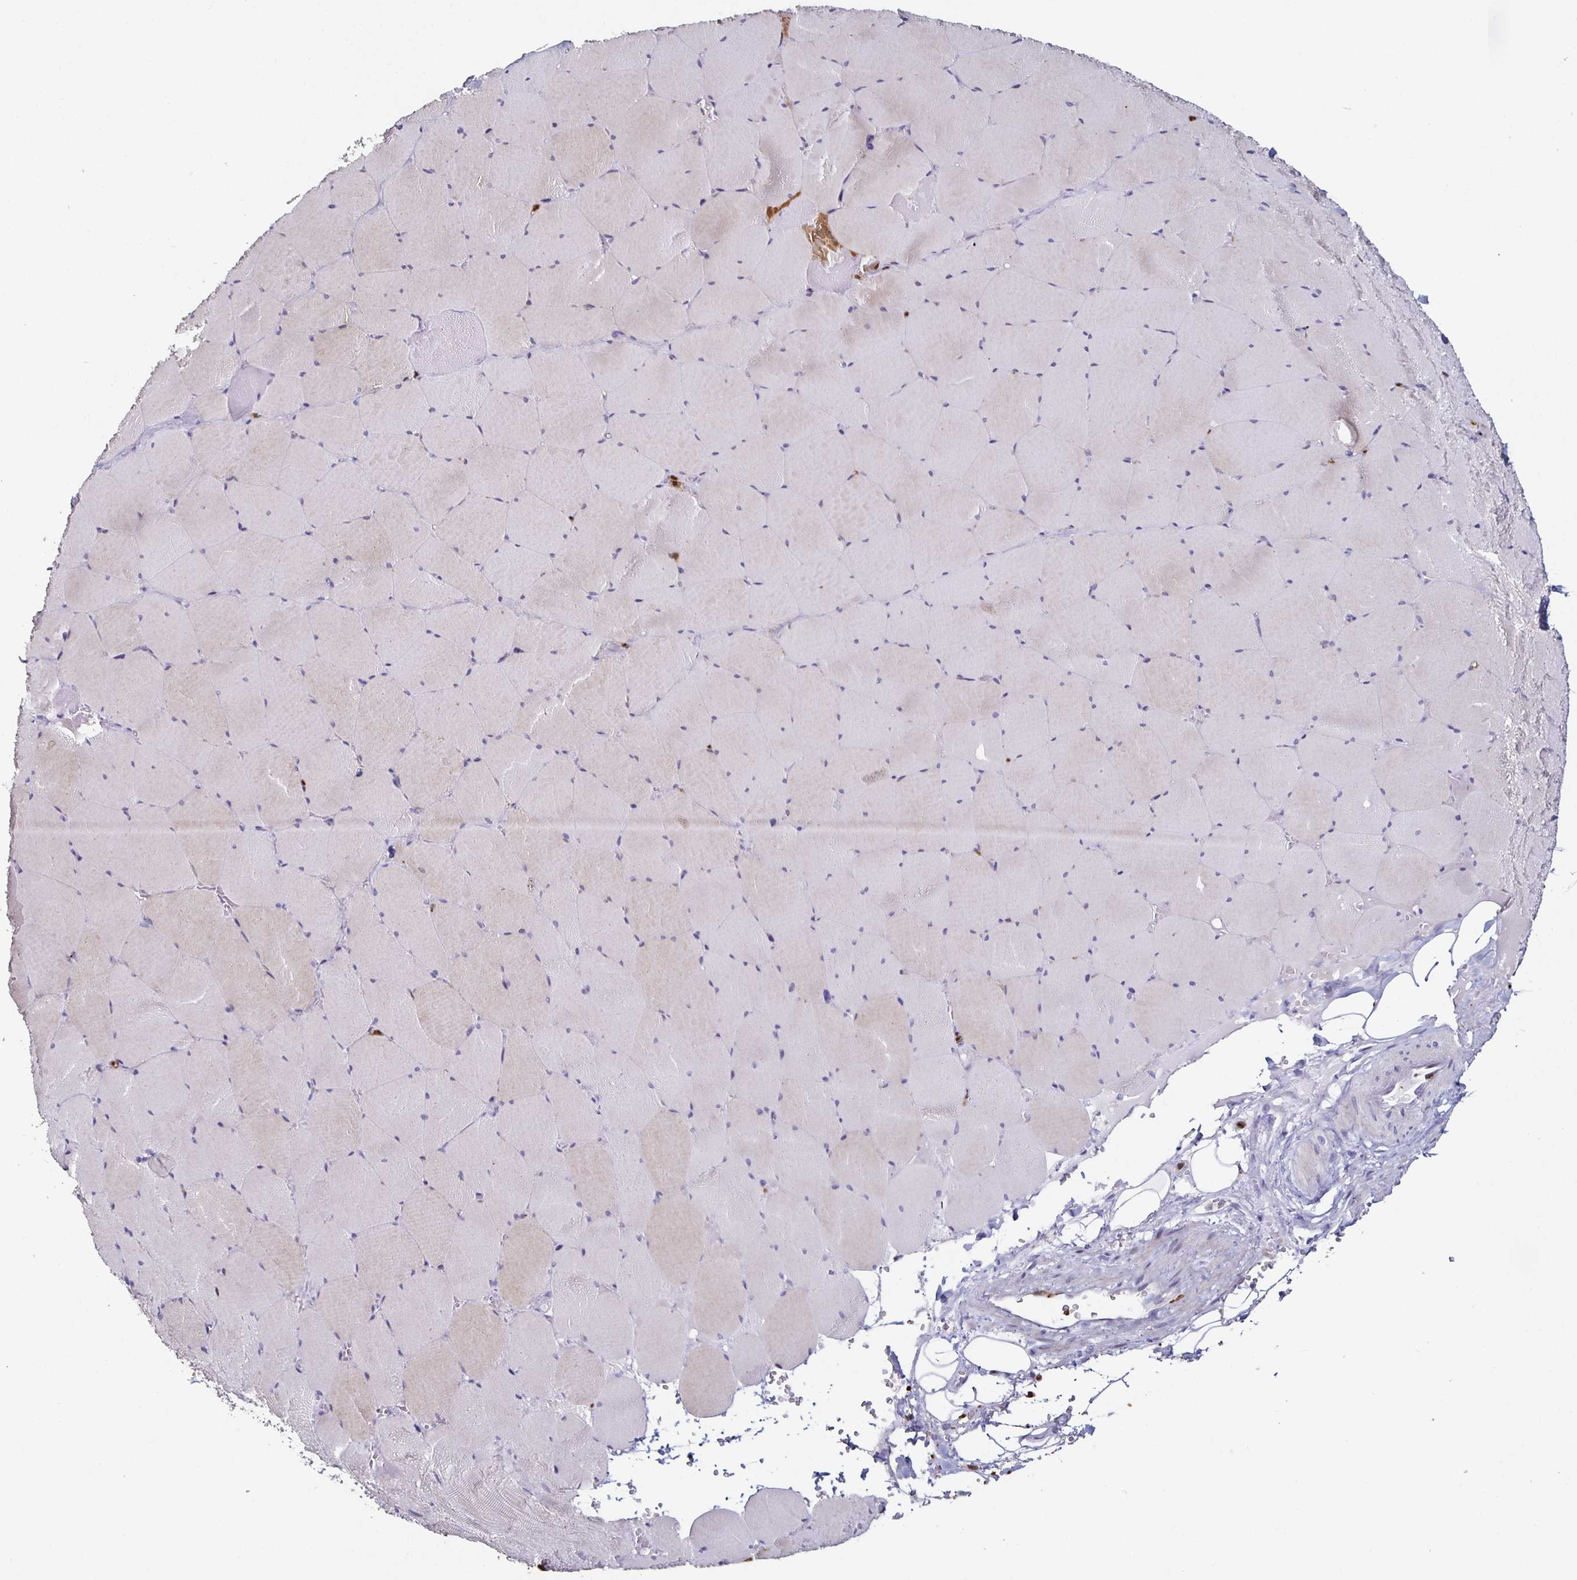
{"staining": {"intensity": "weak", "quantity": "25%-75%", "location": "cytoplasmic/membranous"}, "tissue": "skeletal muscle", "cell_type": "Myocytes", "image_type": "normal", "snomed": [{"axis": "morphology", "description": "Normal tissue, NOS"}, {"axis": "topography", "description": "Skeletal muscle"}, {"axis": "topography", "description": "Head-Neck"}], "caption": "Unremarkable skeletal muscle was stained to show a protein in brown. There is low levels of weak cytoplasmic/membranous positivity in about 25%-75% of myocytes. (DAB (3,3'-diaminobenzidine) IHC, brown staining for protein, blue staining for nuclei).", "gene": "TLR4", "patient": {"sex": "male", "age": 66}}